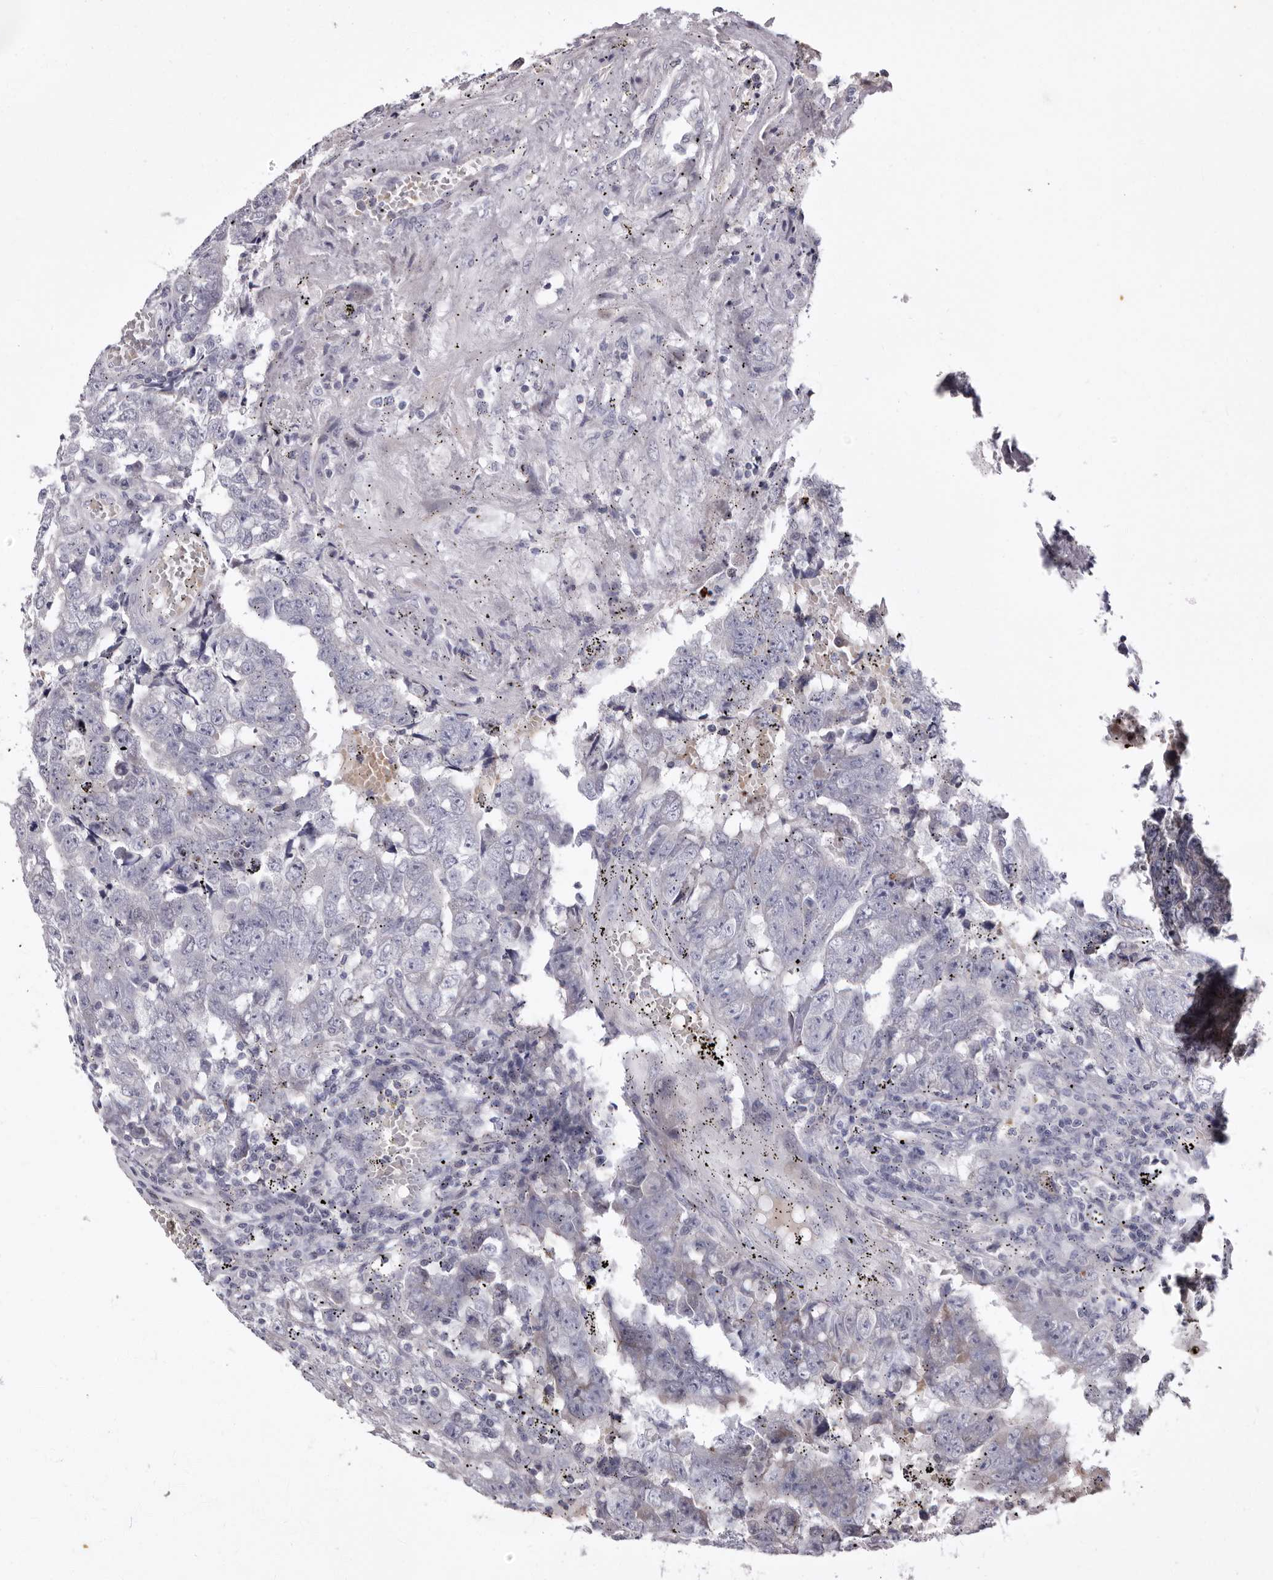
{"staining": {"intensity": "negative", "quantity": "none", "location": "none"}, "tissue": "testis cancer", "cell_type": "Tumor cells", "image_type": "cancer", "snomed": [{"axis": "morphology", "description": "Carcinoma, Embryonal, NOS"}, {"axis": "topography", "description": "Testis"}], "caption": "Immunohistochemistry (IHC) of embryonal carcinoma (testis) exhibits no positivity in tumor cells.", "gene": "WEE2", "patient": {"sex": "male", "age": 25}}